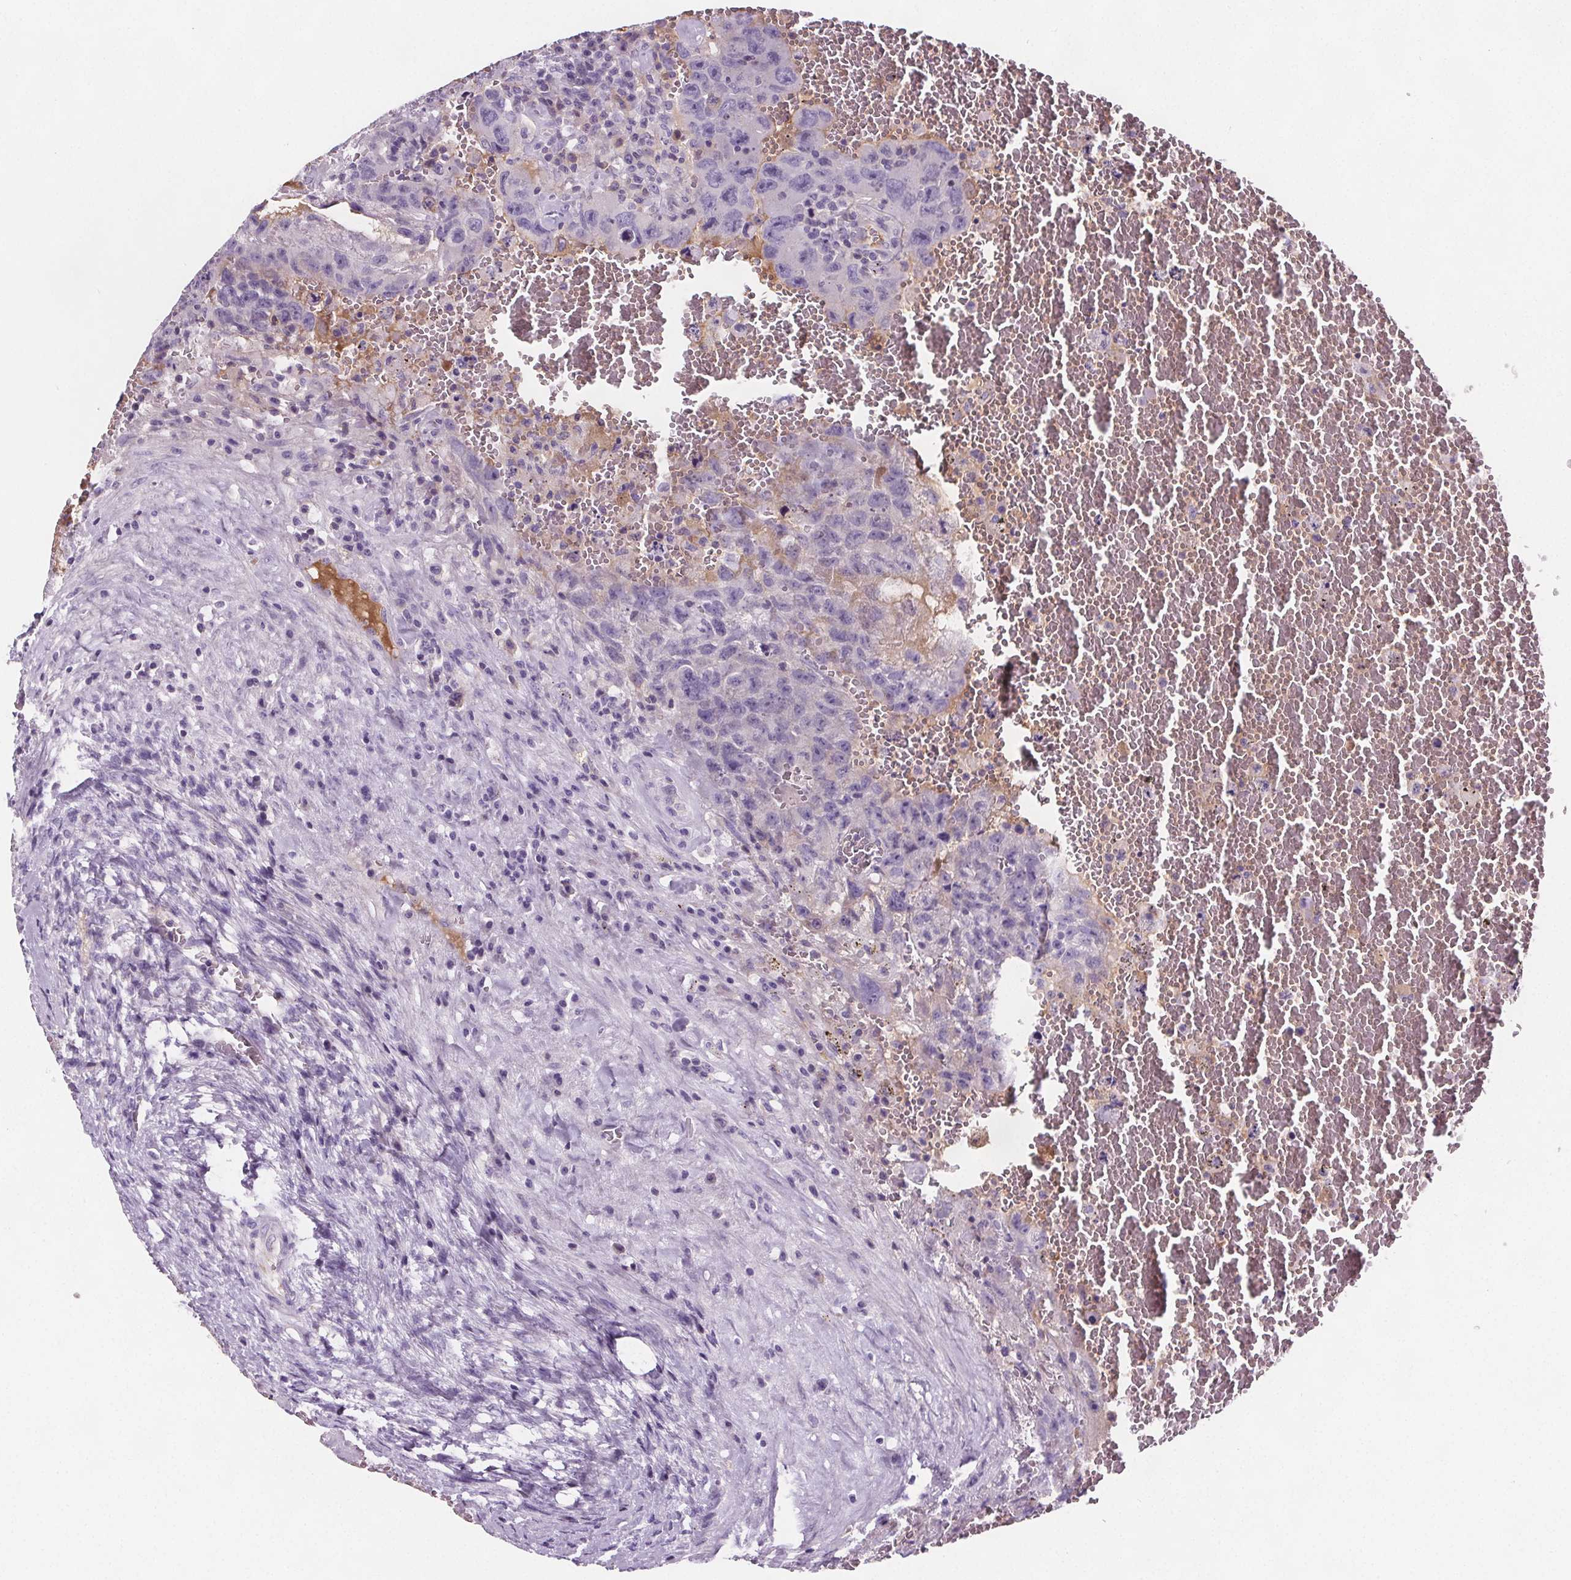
{"staining": {"intensity": "negative", "quantity": "none", "location": "none"}, "tissue": "testis cancer", "cell_type": "Tumor cells", "image_type": "cancer", "snomed": [{"axis": "morphology", "description": "Carcinoma, Embryonal, NOS"}, {"axis": "topography", "description": "Testis"}], "caption": "Photomicrograph shows no protein positivity in tumor cells of testis cancer tissue.", "gene": "CD5L", "patient": {"sex": "male", "age": 26}}